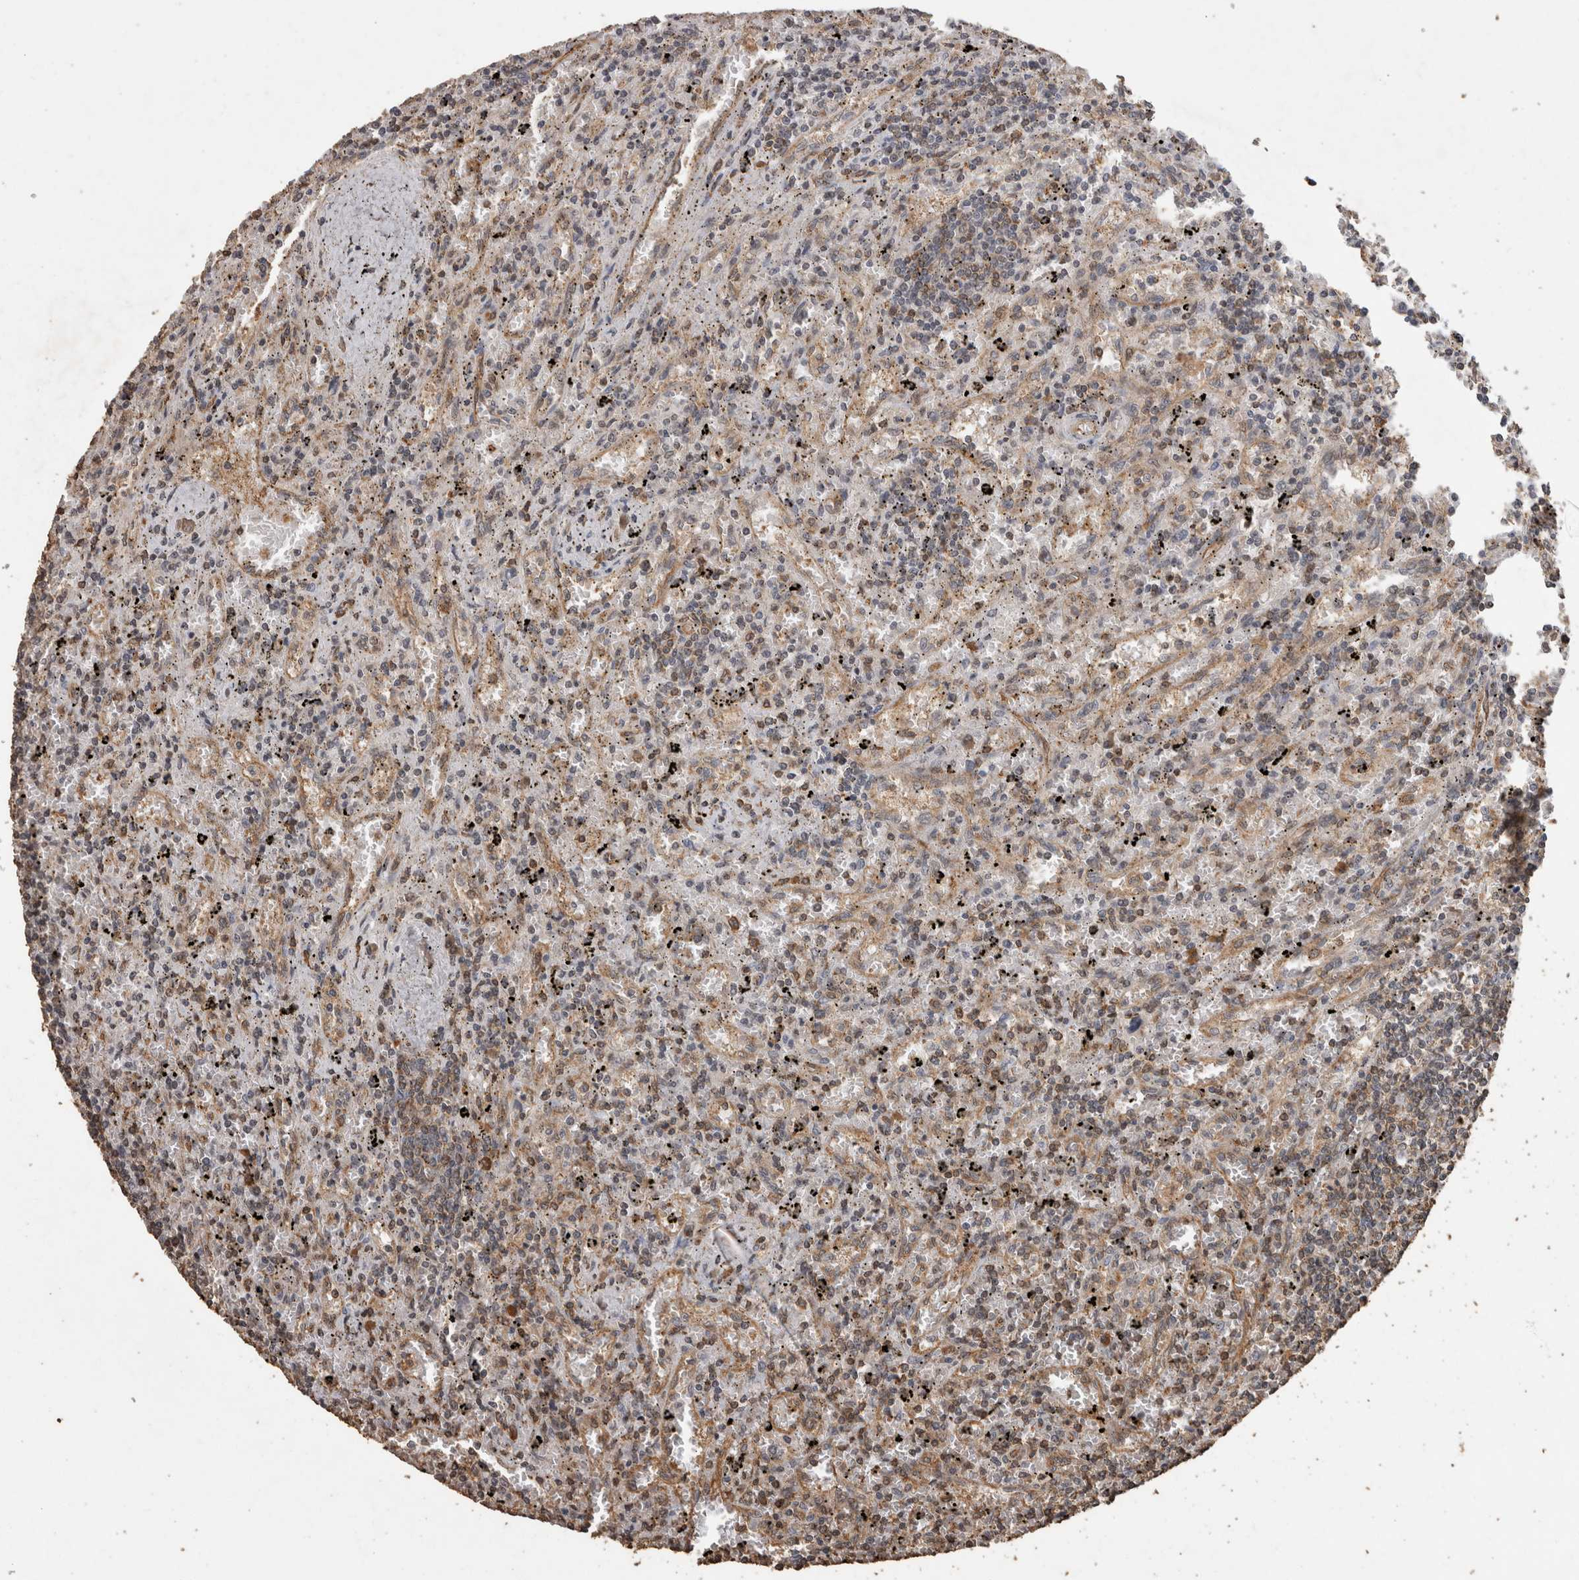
{"staining": {"intensity": "weak", "quantity": "25%-75%", "location": "cytoplasmic/membranous"}, "tissue": "lymphoma", "cell_type": "Tumor cells", "image_type": "cancer", "snomed": [{"axis": "morphology", "description": "Malignant lymphoma, non-Hodgkin's type, Low grade"}, {"axis": "topography", "description": "Spleen"}], "caption": "Immunohistochemical staining of lymphoma exhibits low levels of weak cytoplasmic/membranous expression in about 25%-75% of tumor cells.", "gene": "PINK1", "patient": {"sex": "male", "age": 76}}